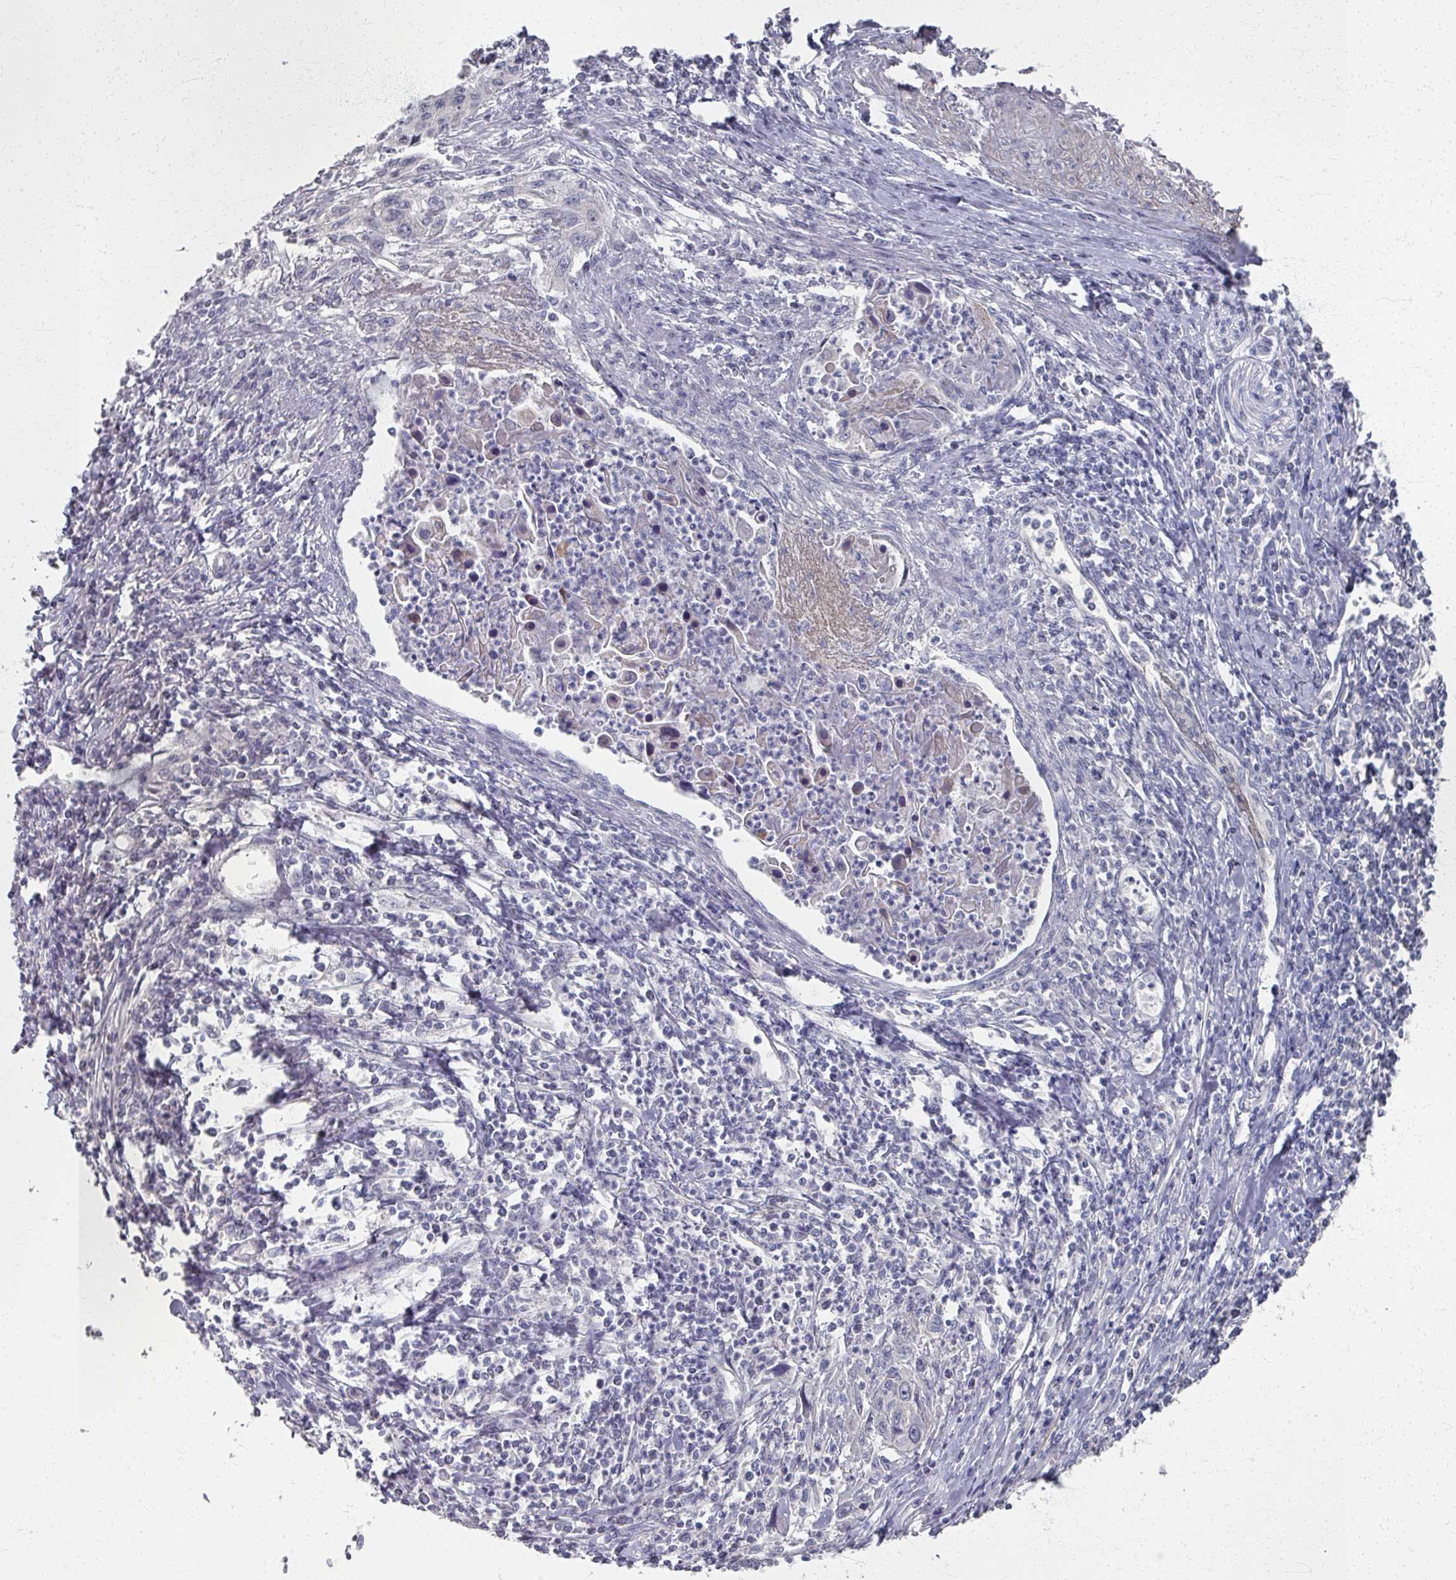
{"staining": {"intensity": "negative", "quantity": "none", "location": "none"}, "tissue": "cervical cancer", "cell_type": "Tumor cells", "image_type": "cancer", "snomed": [{"axis": "morphology", "description": "Squamous cell carcinoma, NOS"}, {"axis": "topography", "description": "Cervix"}], "caption": "An image of human cervical cancer is negative for staining in tumor cells. Brightfield microscopy of IHC stained with DAB (3,3'-diaminobenzidine) (brown) and hematoxylin (blue), captured at high magnification.", "gene": "TTYH3", "patient": {"sex": "female", "age": 32}}